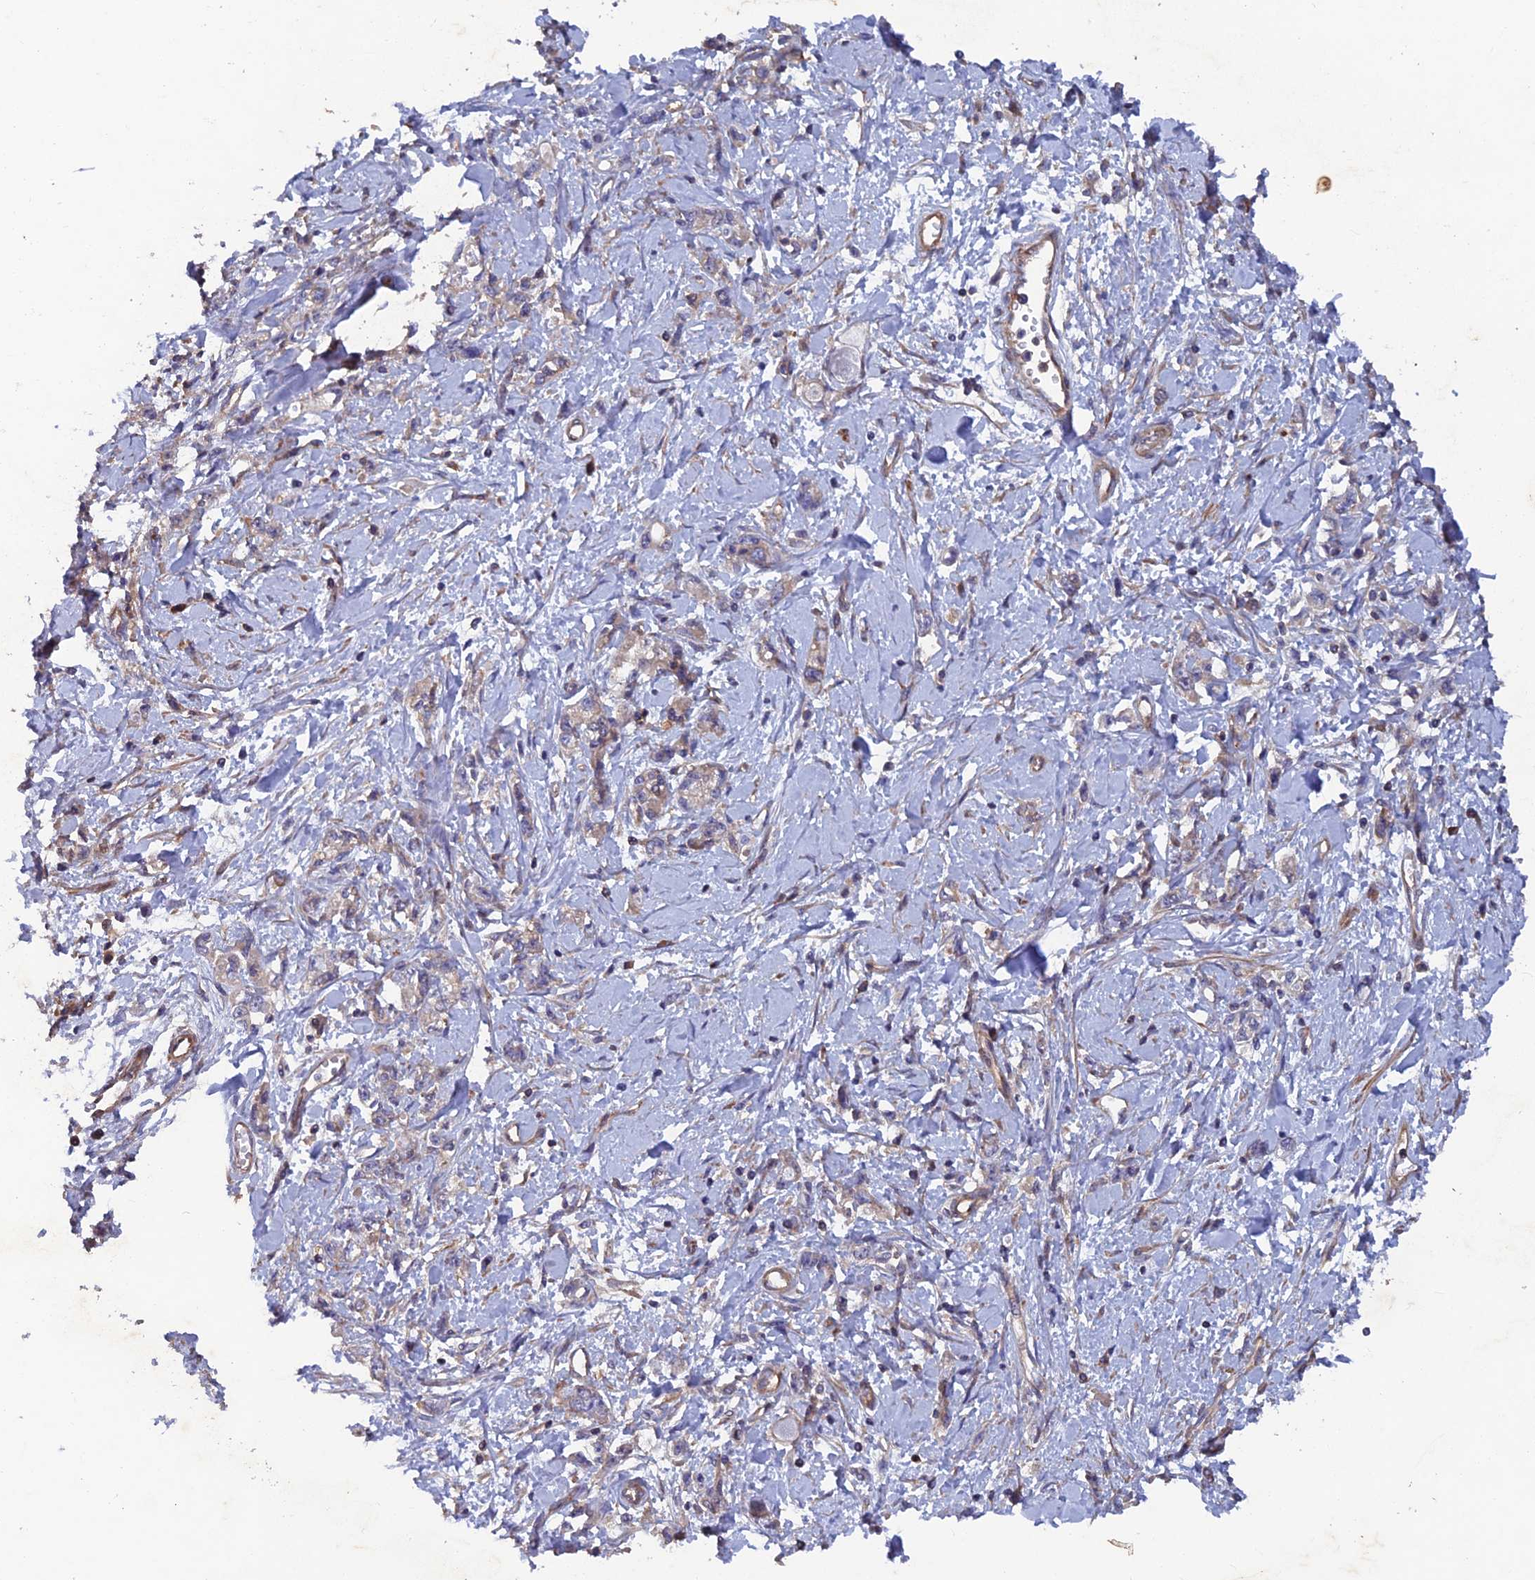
{"staining": {"intensity": "weak", "quantity": ">75%", "location": "cytoplasmic/membranous"}, "tissue": "stomach cancer", "cell_type": "Tumor cells", "image_type": "cancer", "snomed": [{"axis": "morphology", "description": "Adenocarcinoma, NOS"}, {"axis": "topography", "description": "Stomach"}], "caption": "Protein expression analysis of human stomach cancer (adenocarcinoma) reveals weak cytoplasmic/membranous staining in approximately >75% of tumor cells. The protein of interest is stained brown, and the nuclei are stained in blue (DAB (3,3'-diaminobenzidine) IHC with brightfield microscopy, high magnification).", "gene": "NCAPG", "patient": {"sex": "female", "age": 76}}